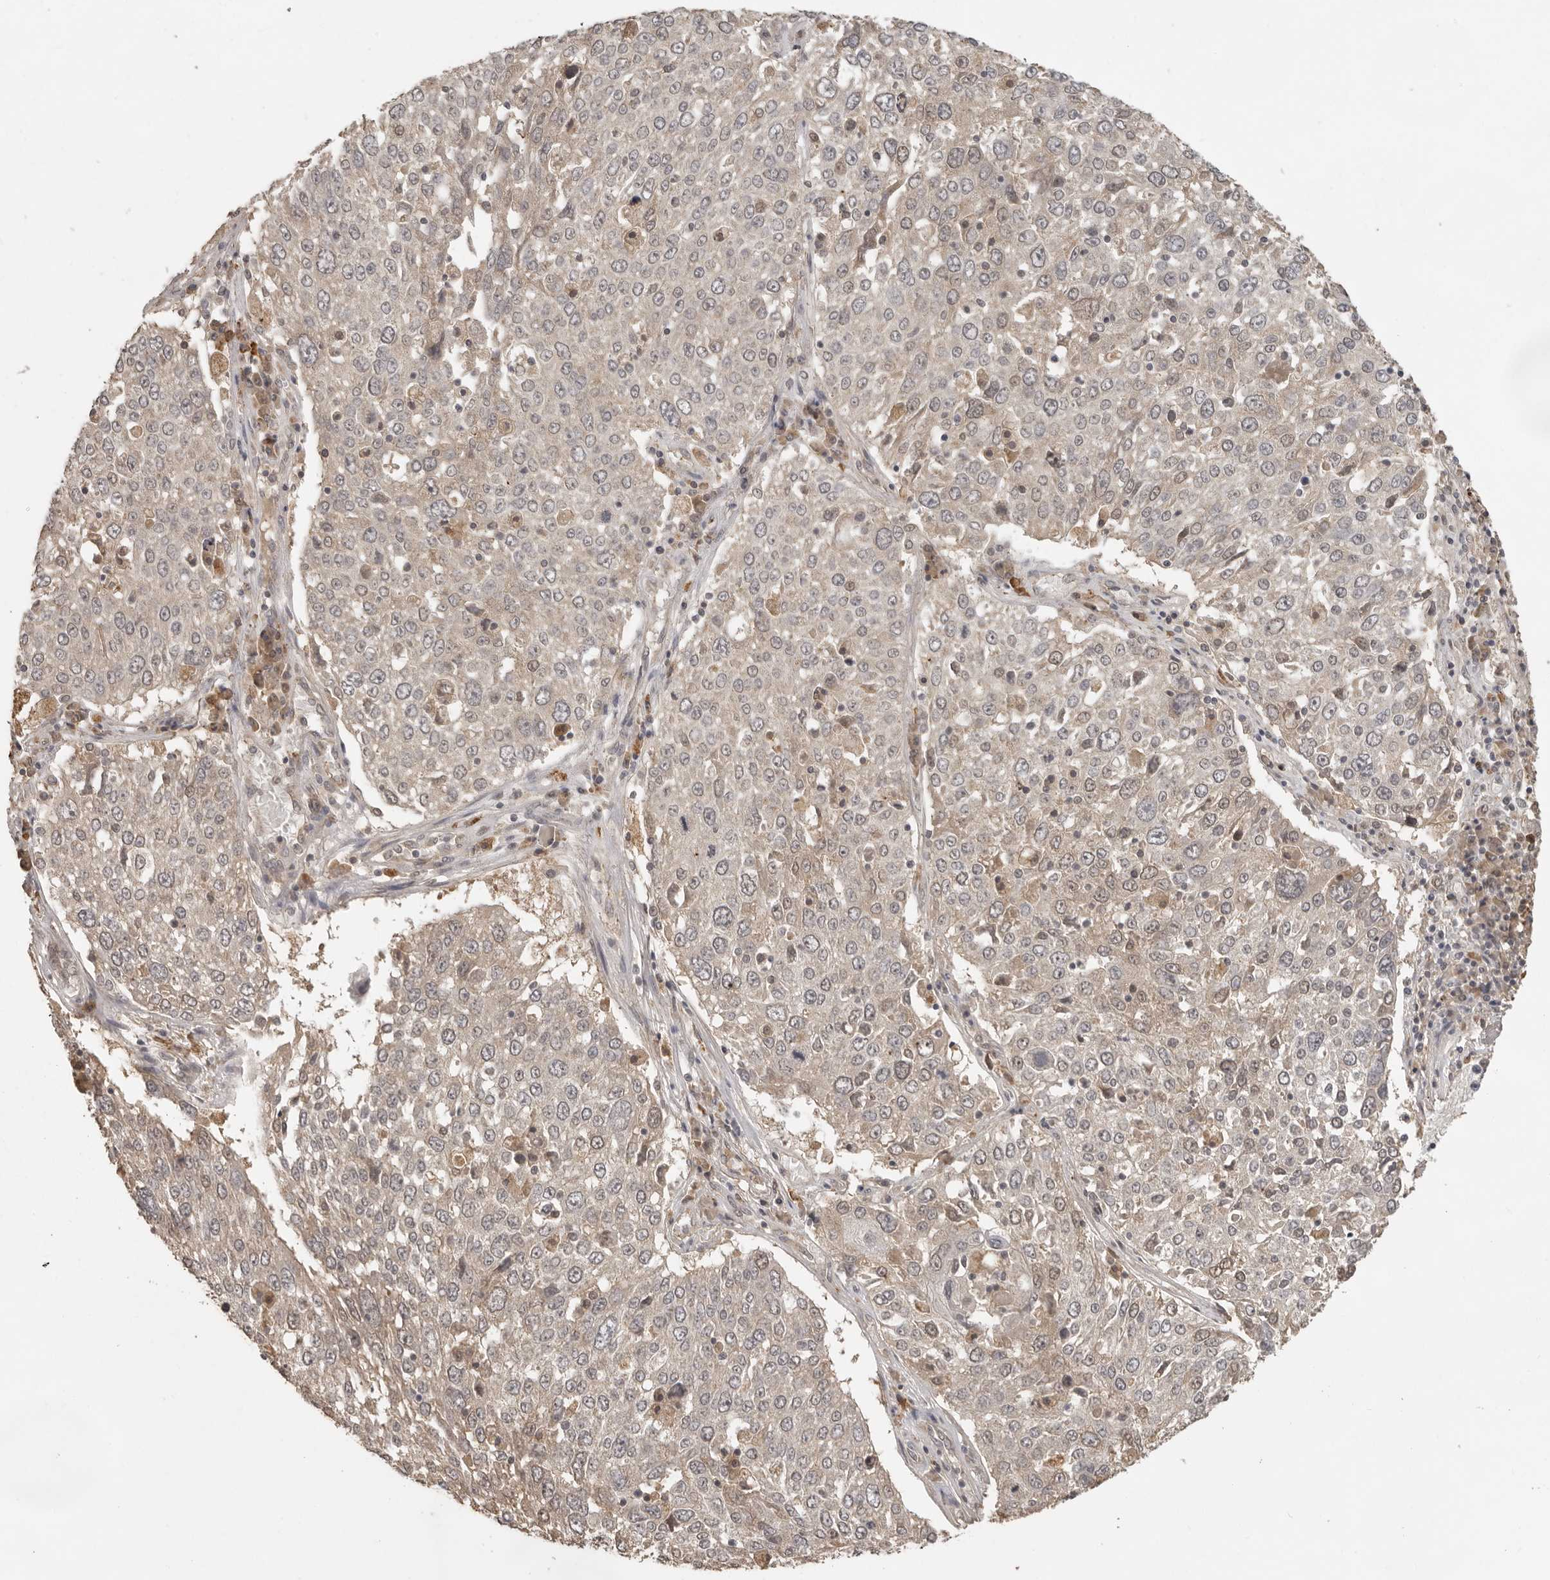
{"staining": {"intensity": "negative", "quantity": "none", "location": "none"}, "tissue": "lung cancer", "cell_type": "Tumor cells", "image_type": "cancer", "snomed": [{"axis": "morphology", "description": "Squamous cell carcinoma, NOS"}, {"axis": "topography", "description": "Lung"}], "caption": "Immunohistochemical staining of lung cancer exhibits no significant staining in tumor cells.", "gene": "CTF1", "patient": {"sex": "male", "age": 65}}